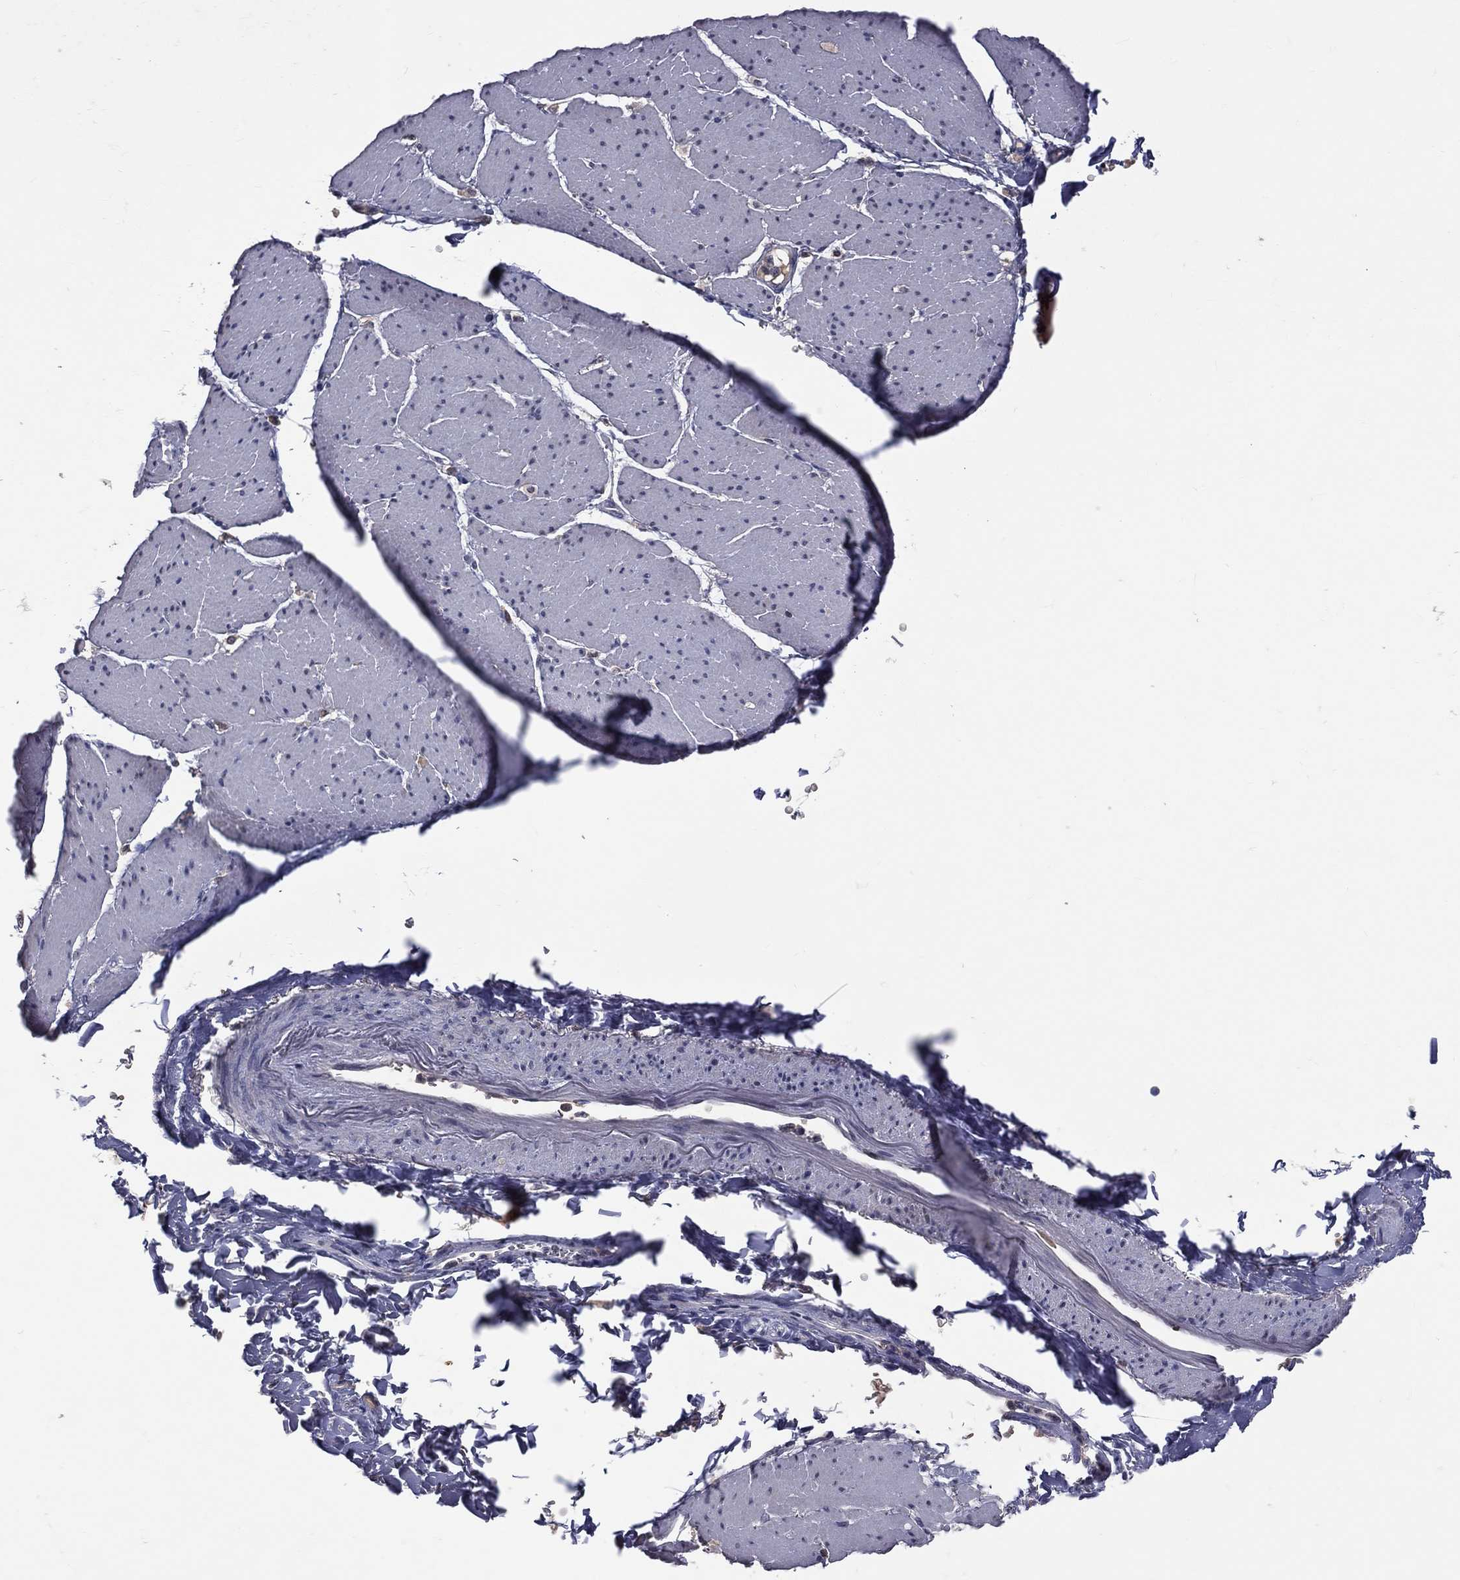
{"staining": {"intensity": "negative", "quantity": "none", "location": "none"}, "tissue": "smooth muscle", "cell_type": "Smooth muscle cells", "image_type": "normal", "snomed": [{"axis": "morphology", "description": "Normal tissue, NOS"}, {"axis": "topography", "description": "Smooth muscle"}, {"axis": "topography", "description": "Anal"}], "caption": "The micrograph displays no staining of smooth muscle cells in benign smooth muscle. The staining is performed using DAB (3,3'-diaminobenzidine) brown chromogen with nuclei counter-stained in using hematoxylin.", "gene": "DSG4", "patient": {"sex": "male", "age": 83}}